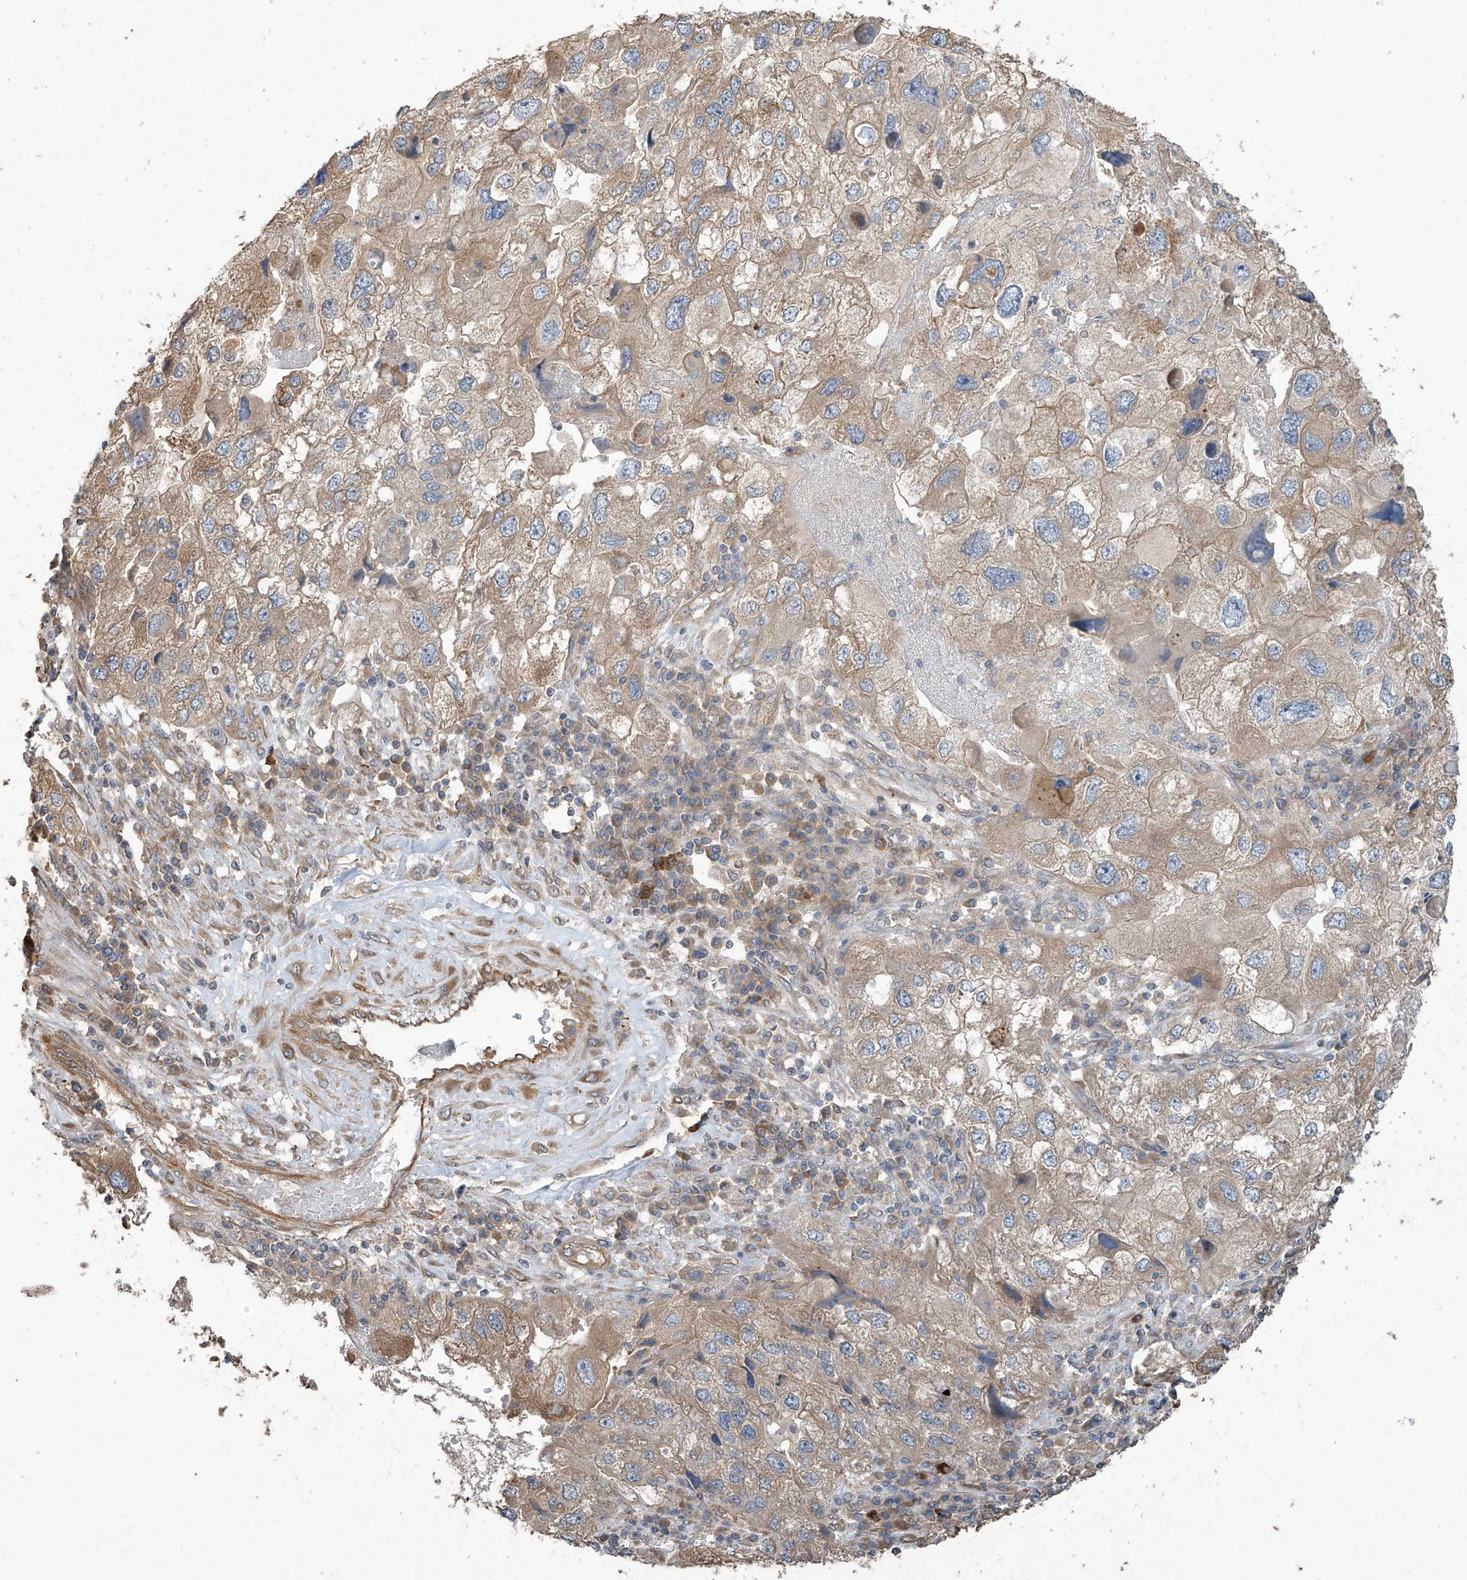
{"staining": {"intensity": "moderate", "quantity": "25%-75%", "location": "cytoplasmic/membranous"}, "tissue": "endometrial cancer", "cell_type": "Tumor cells", "image_type": "cancer", "snomed": [{"axis": "morphology", "description": "Adenocarcinoma, NOS"}, {"axis": "topography", "description": "Endometrium"}], "caption": "This micrograph exhibits immunohistochemistry (IHC) staining of human adenocarcinoma (endometrial), with medium moderate cytoplasmic/membranous positivity in approximately 25%-75% of tumor cells.", "gene": "AGBL5", "patient": {"sex": "female", "age": 49}}